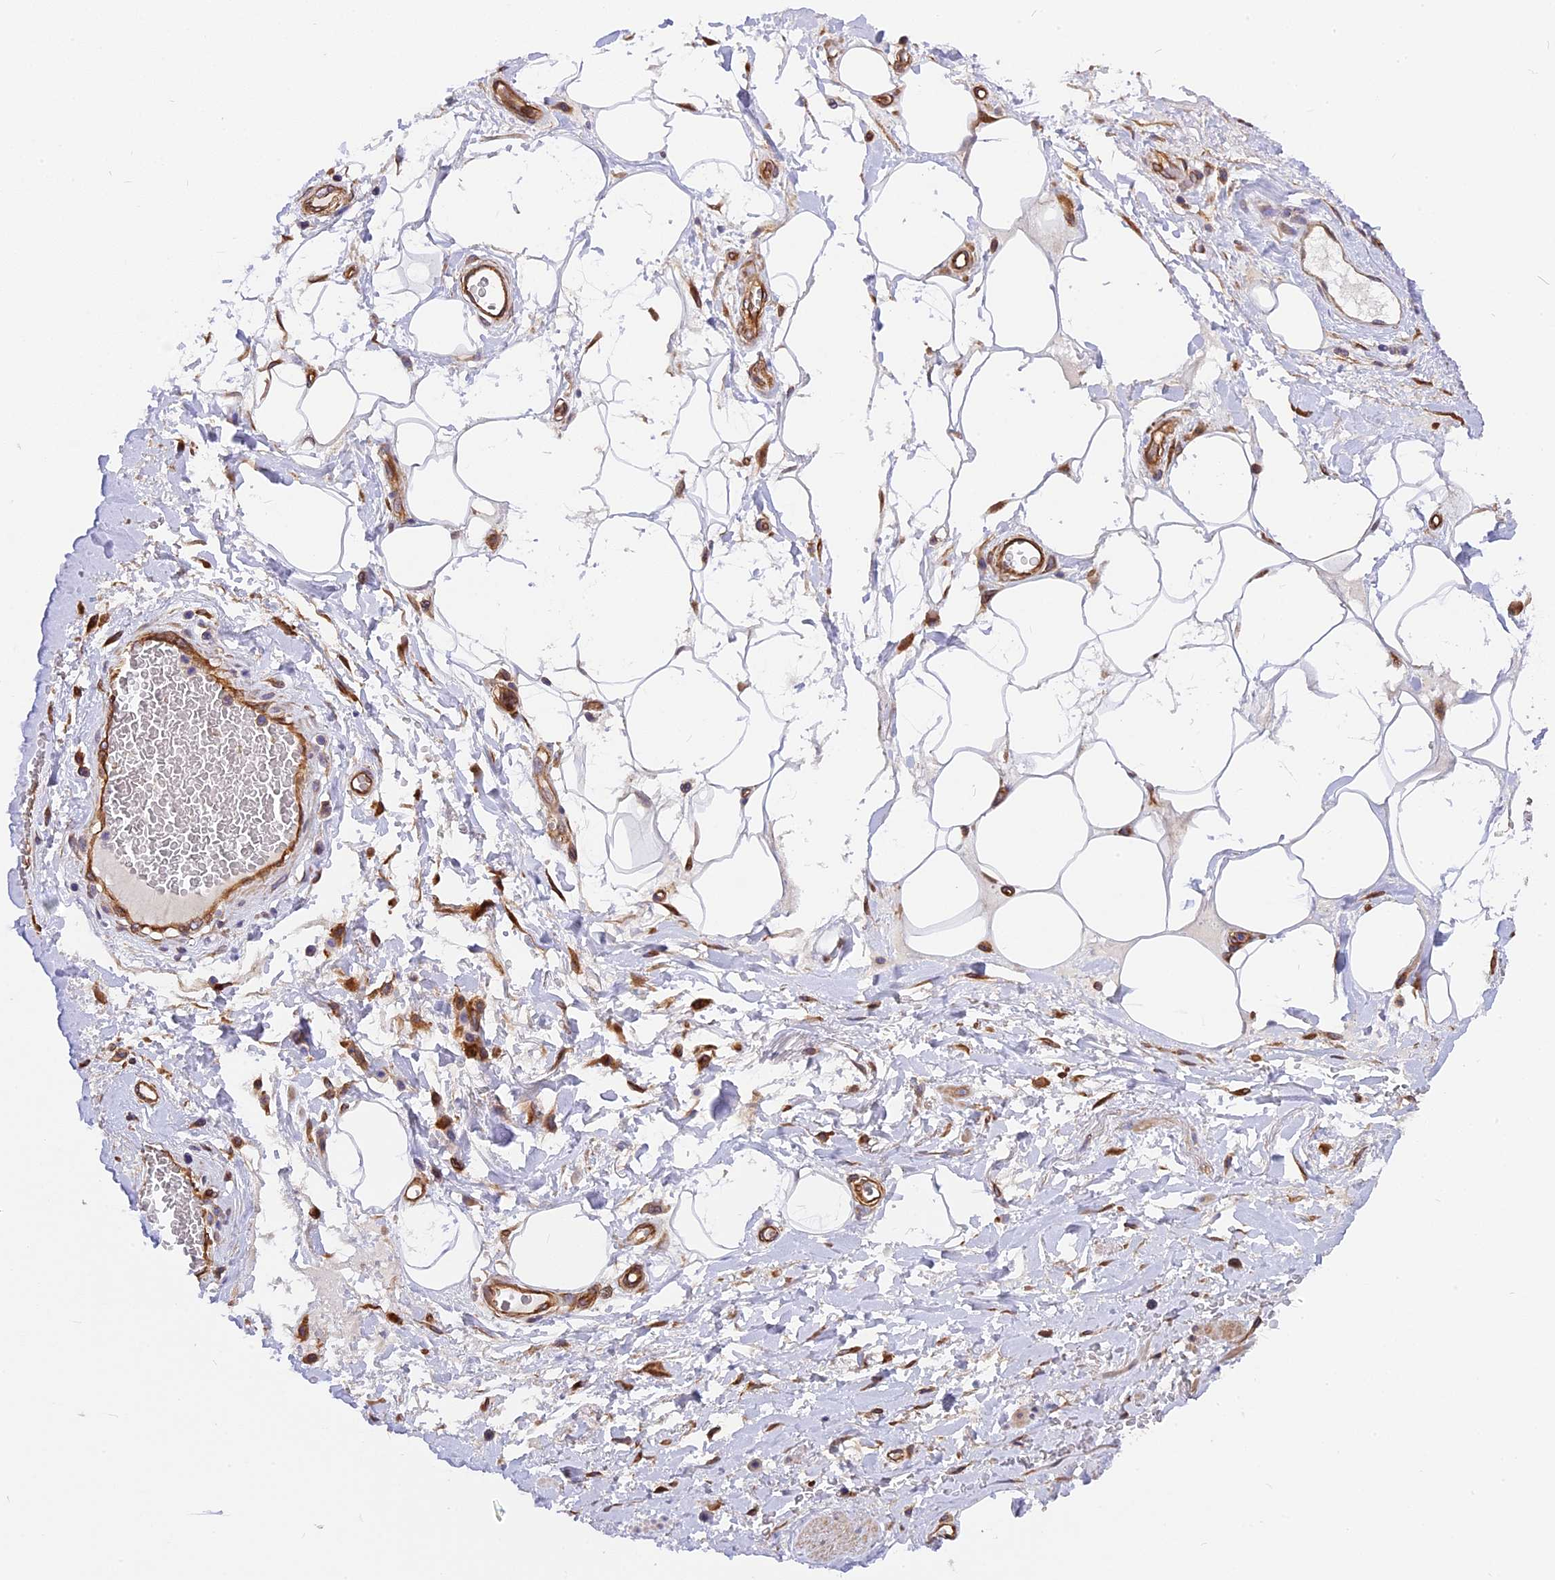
{"staining": {"intensity": "negative", "quantity": "none", "location": "none"}, "tissue": "adipose tissue", "cell_type": "Adipocytes", "image_type": "normal", "snomed": [{"axis": "morphology", "description": "Normal tissue, NOS"}, {"axis": "morphology", "description": "Adenocarcinoma, NOS"}, {"axis": "topography", "description": "Rectum"}, {"axis": "topography", "description": "Vagina"}, {"axis": "topography", "description": "Peripheral nerve tissue"}], "caption": "This photomicrograph is of normal adipose tissue stained with immunohistochemistry (IHC) to label a protein in brown with the nuclei are counter-stained blue. There is no staining in adipocytes. (Immunohistochemistry (ihc), brightfield microscopy, high magnification).", "gene": "MED20", "patient": {"sex": "female", "age": 71}}